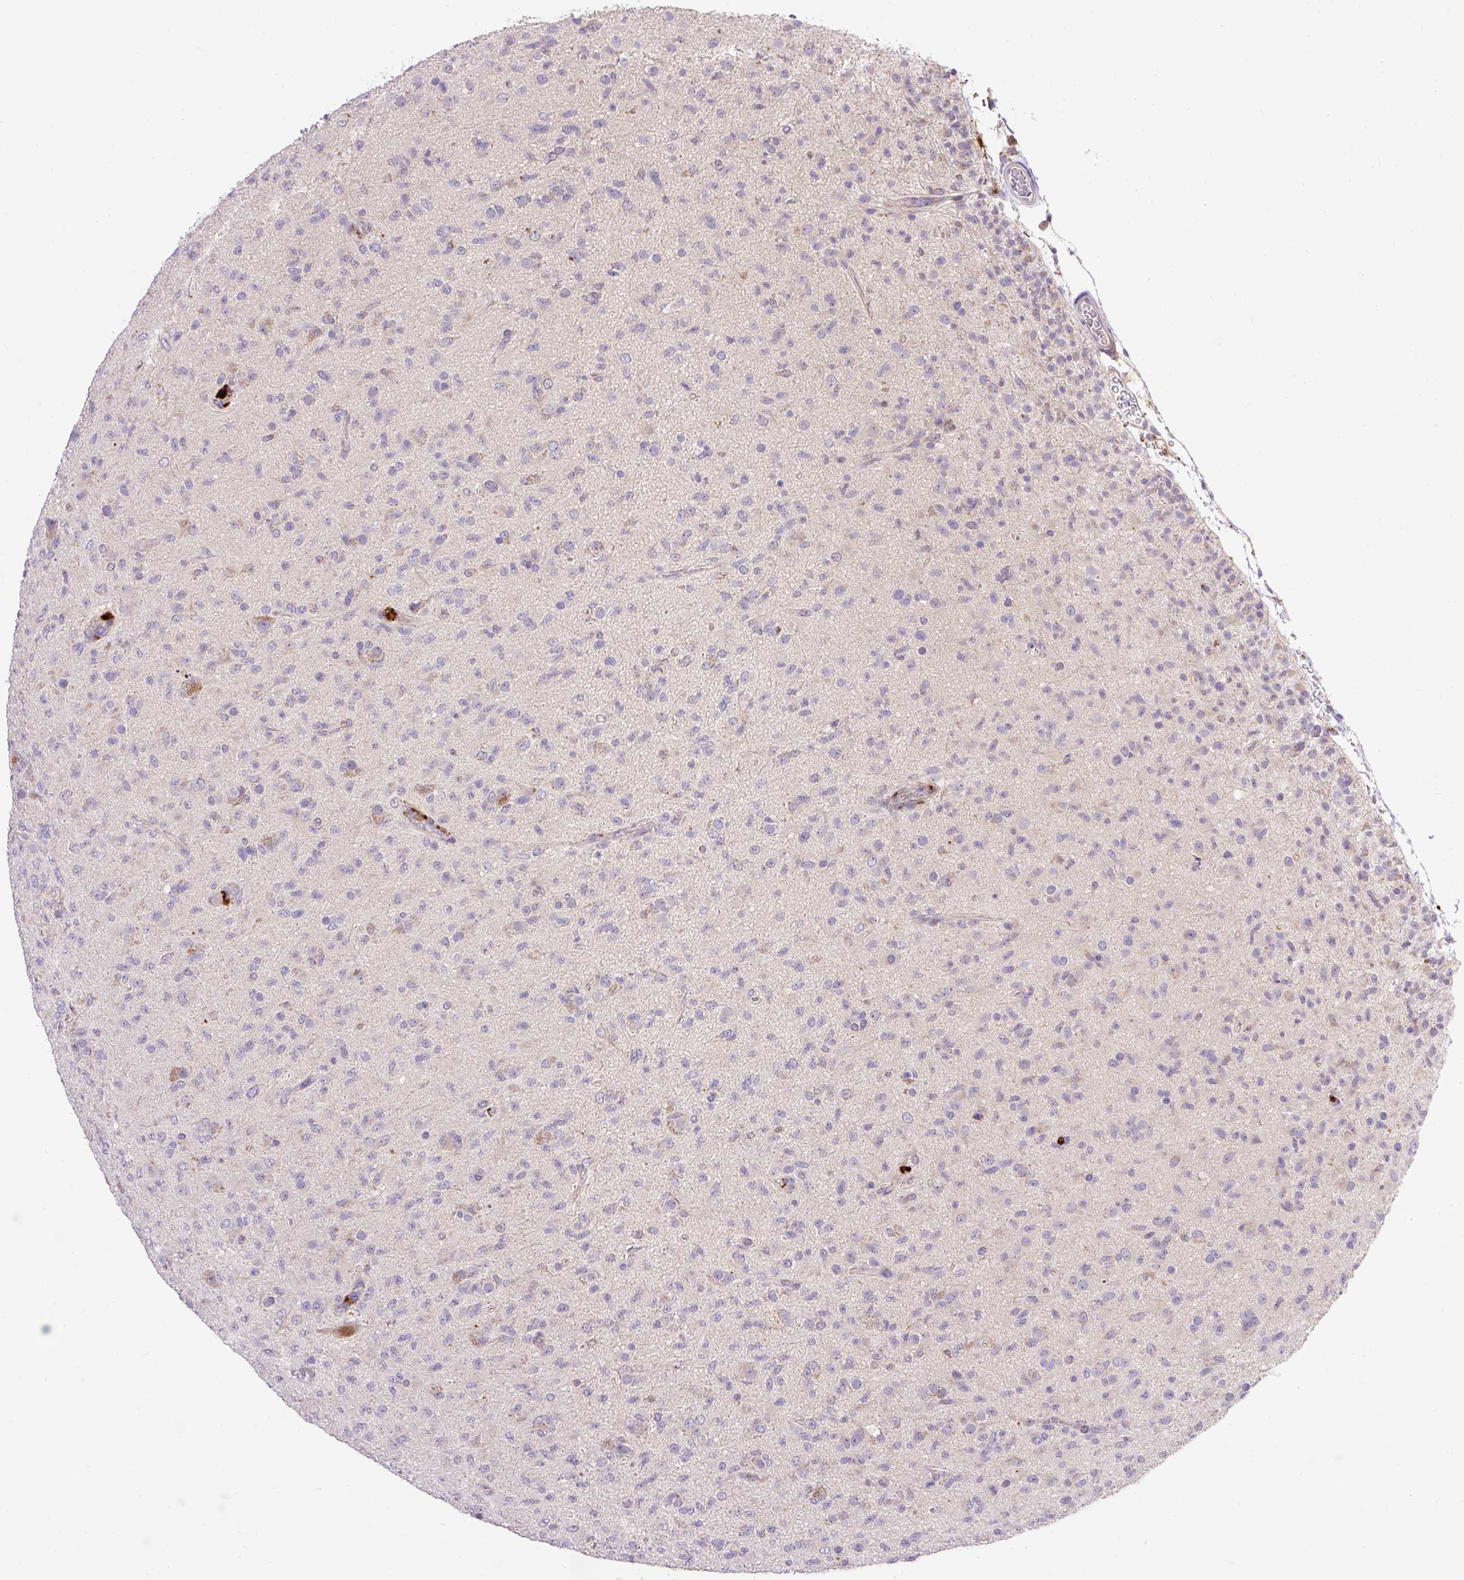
{"staining": {"intensity": "negative", "quantity": "none", "location": "none"}, "tissue": "glioma", "cell_type": "Tumor cells", "image_type": "cancer", "snomed": [{"axis": "morphology", "description": "Glioma, malignant, Low grade"}, {"axis": "topography", "description": "Brain"}], "caption": "Immunohistochemical staining of human malignant low-grade glioma exhibits no significant staining in tumor cells.", "gene": "HEXB", "patient": {"sex": "male", "age": 65}}